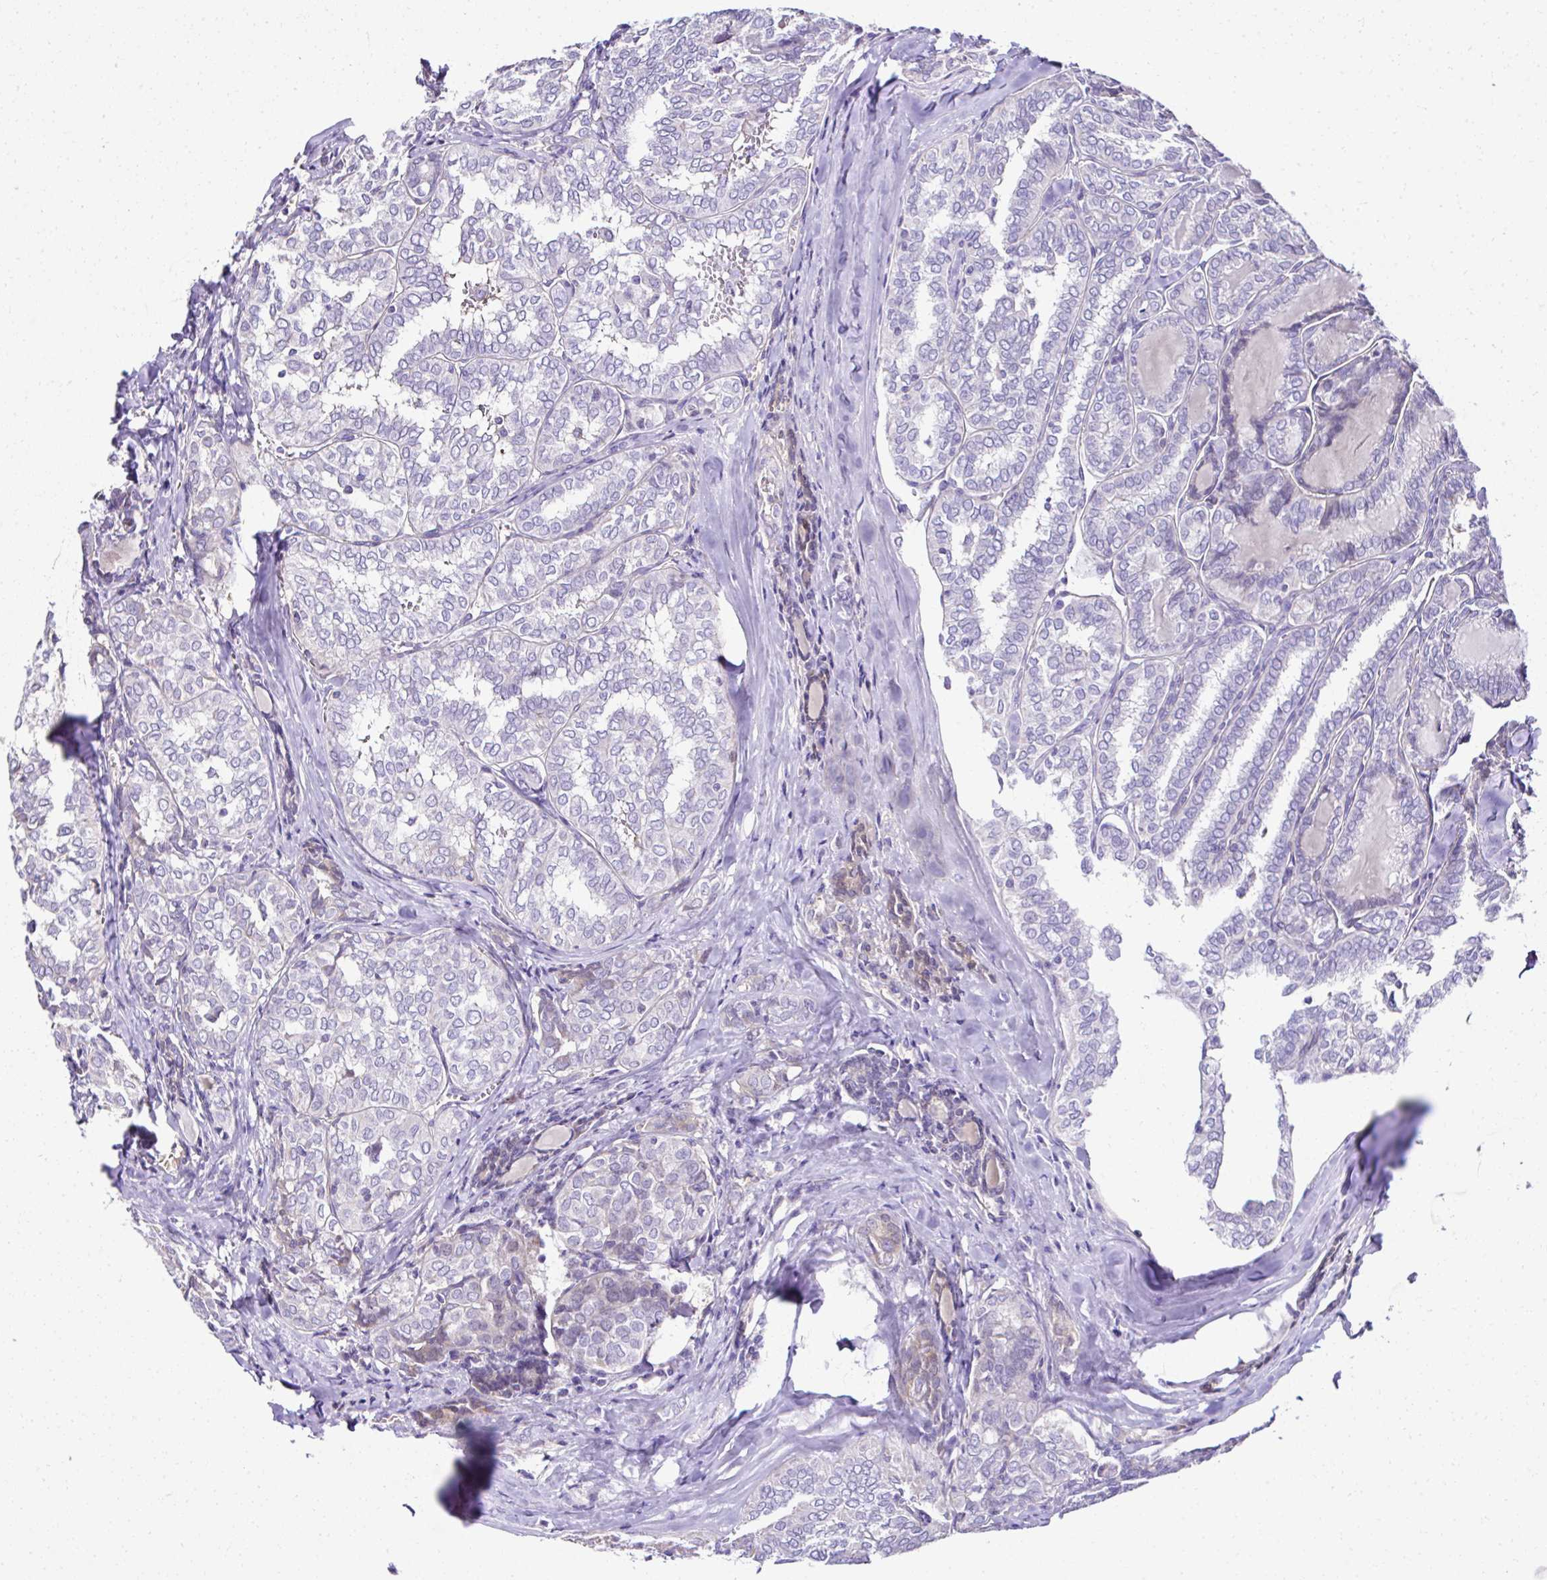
{"staining": {"intensity": "negative", "quantity": "none", "location": "none"}, "tissue": "thyroid cancer", "cell_type": "Tumor cells", "image_type": "cancer", "snomed": [{"axis": "morphology", "description": "Papillary adenocarcinoma, NOS"}, {"axis": "topography", "description": "Thyroid gland"}], "caption": "A high-resolution photomicrograph shows IHC staining of papillary adenocarcinoma (thyroid), which displays no significant expression in tumor cells.", "gene": "CCDC85C", "patient": {"sex": "female", "age": 30}}